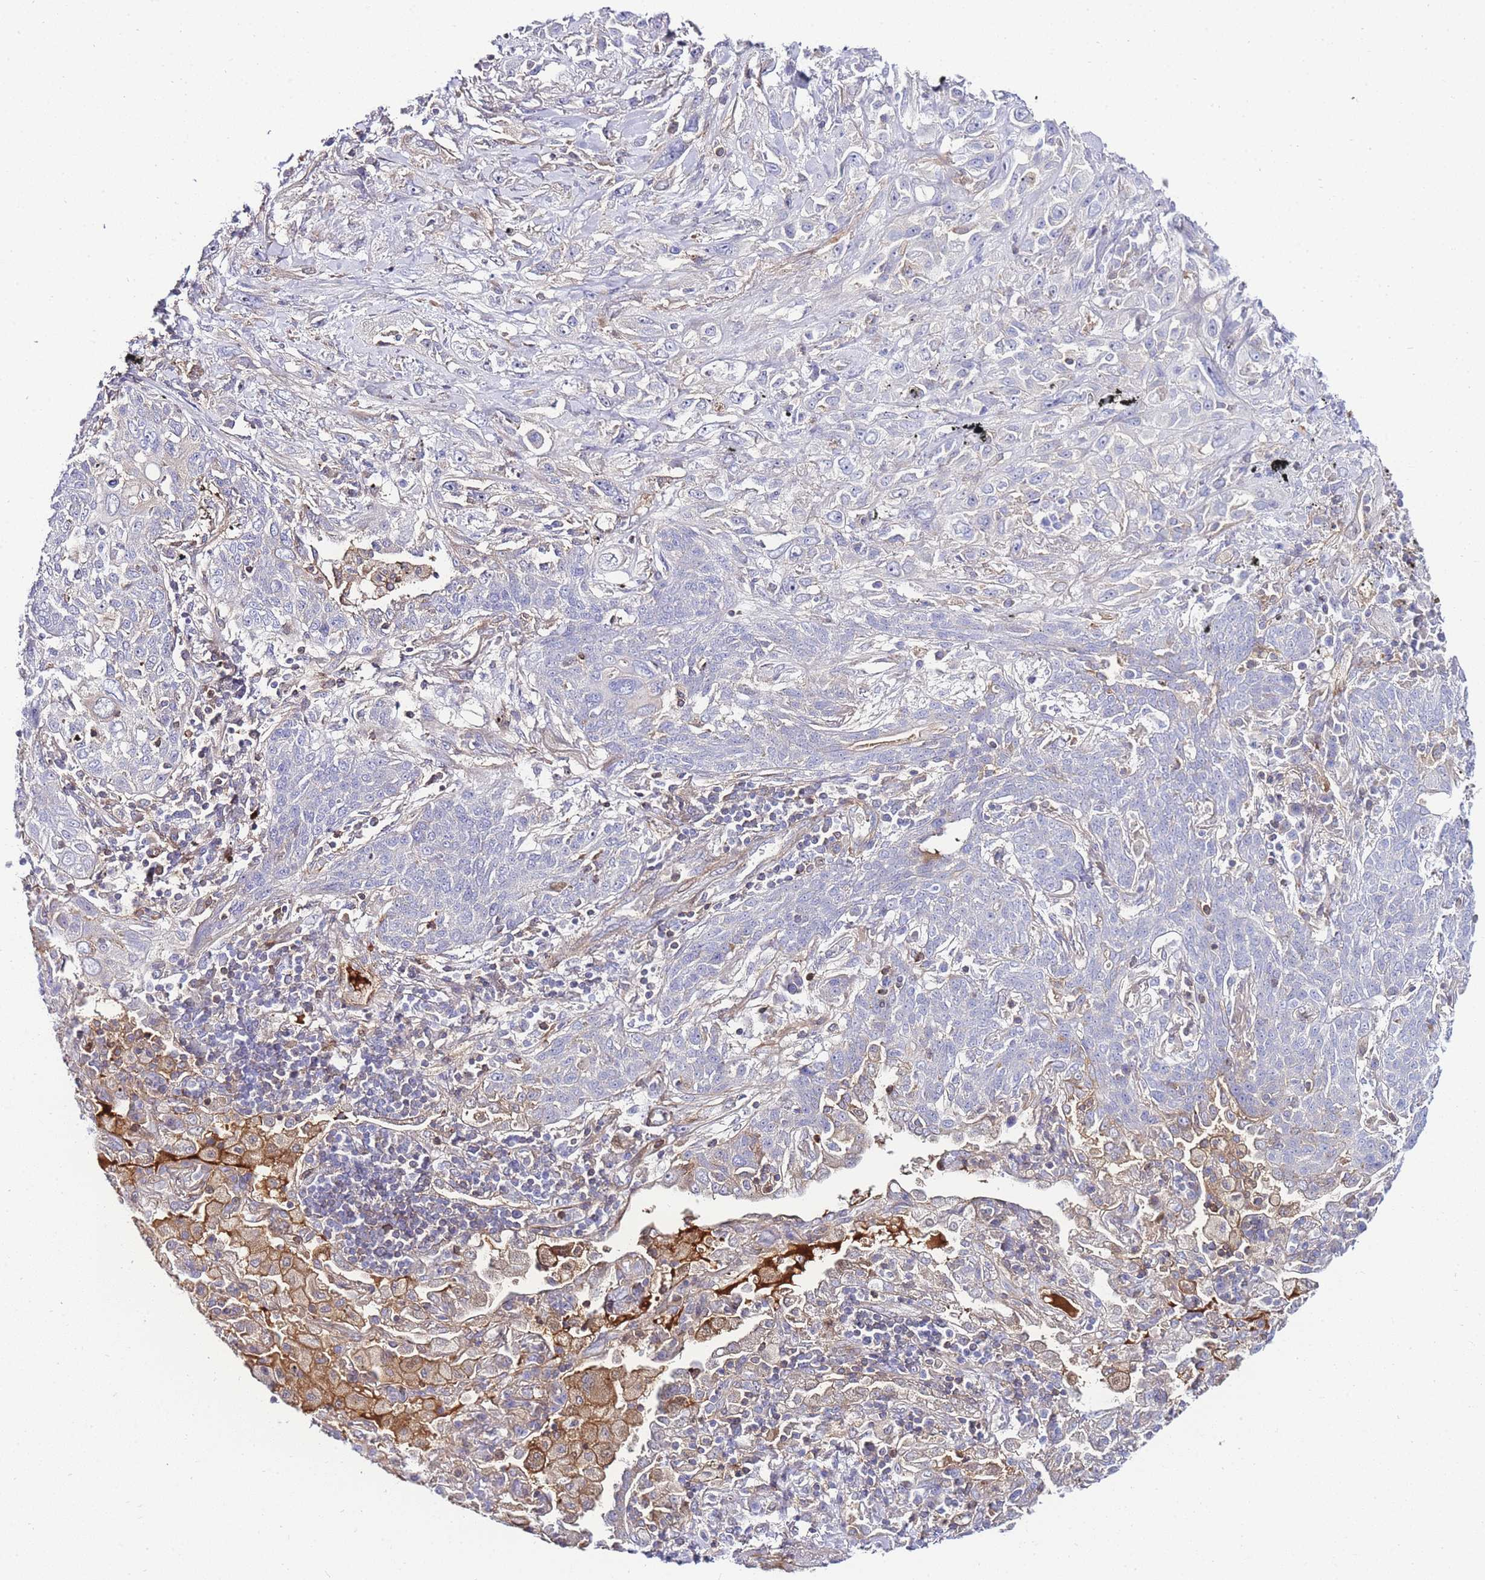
{"staining": {"intensity": "negative", "quantity": "none", "location": "none"}, "tissue": "lung cancer", "cell_type": "Tumor cells", "image_type": "cancer", "snomed": [{"axis": "morphology", "description": "Squamous cell carcinoma, NOS"}, {"axis": "topography", "description": "Lung"}], "caption": "DAB immunohistochemical staining of lung cancer shows no significant expression in tumor cells.", "gene": "FBN3", "patient": {"sex": "female", "age": 70}}